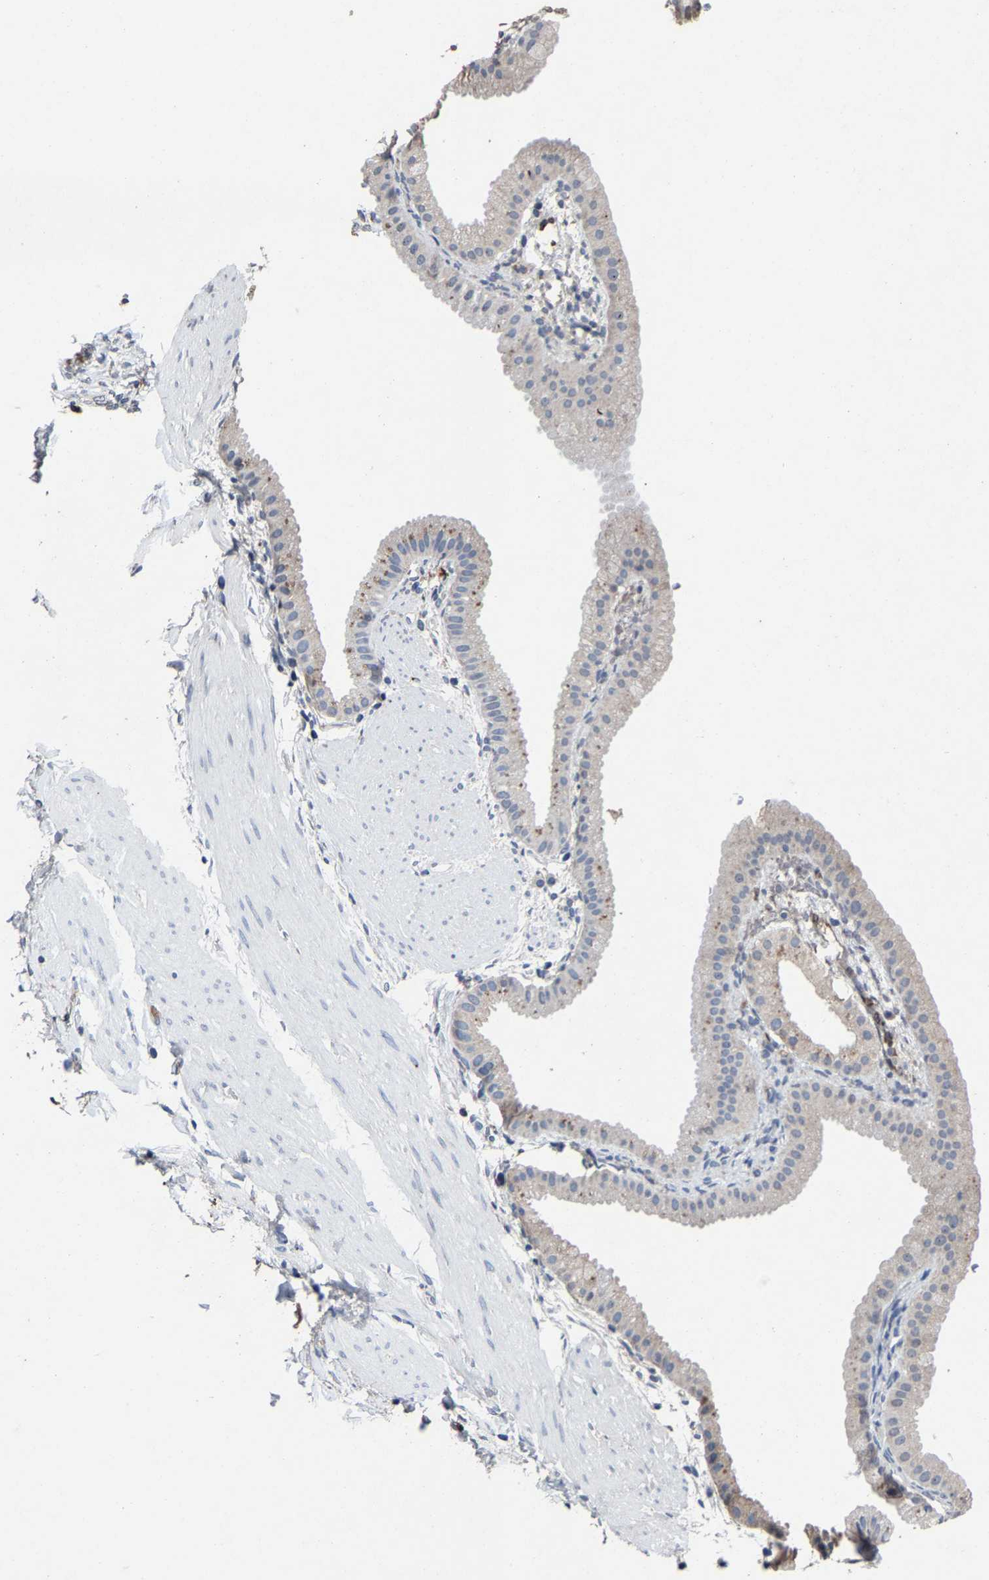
{"staining": {"intensity": "weak", "quantity": "<25%", "location": "cytoplasmic/membranous"}, "tissue": "gallbladder", "cell_type": "Glandular cells", "image_type": "normal", "snomed": [{"axis": "morphology", "description": "Normal tissue, NOS"}, {"axis": "topography", "description": "Gallbladder"}], "caption": "Human gallbladder stained for a protein using IHC exhibits no positivity in glandular cells.", "gene": "PCNX2", "patient": {"sex": "female", "age": 64}}